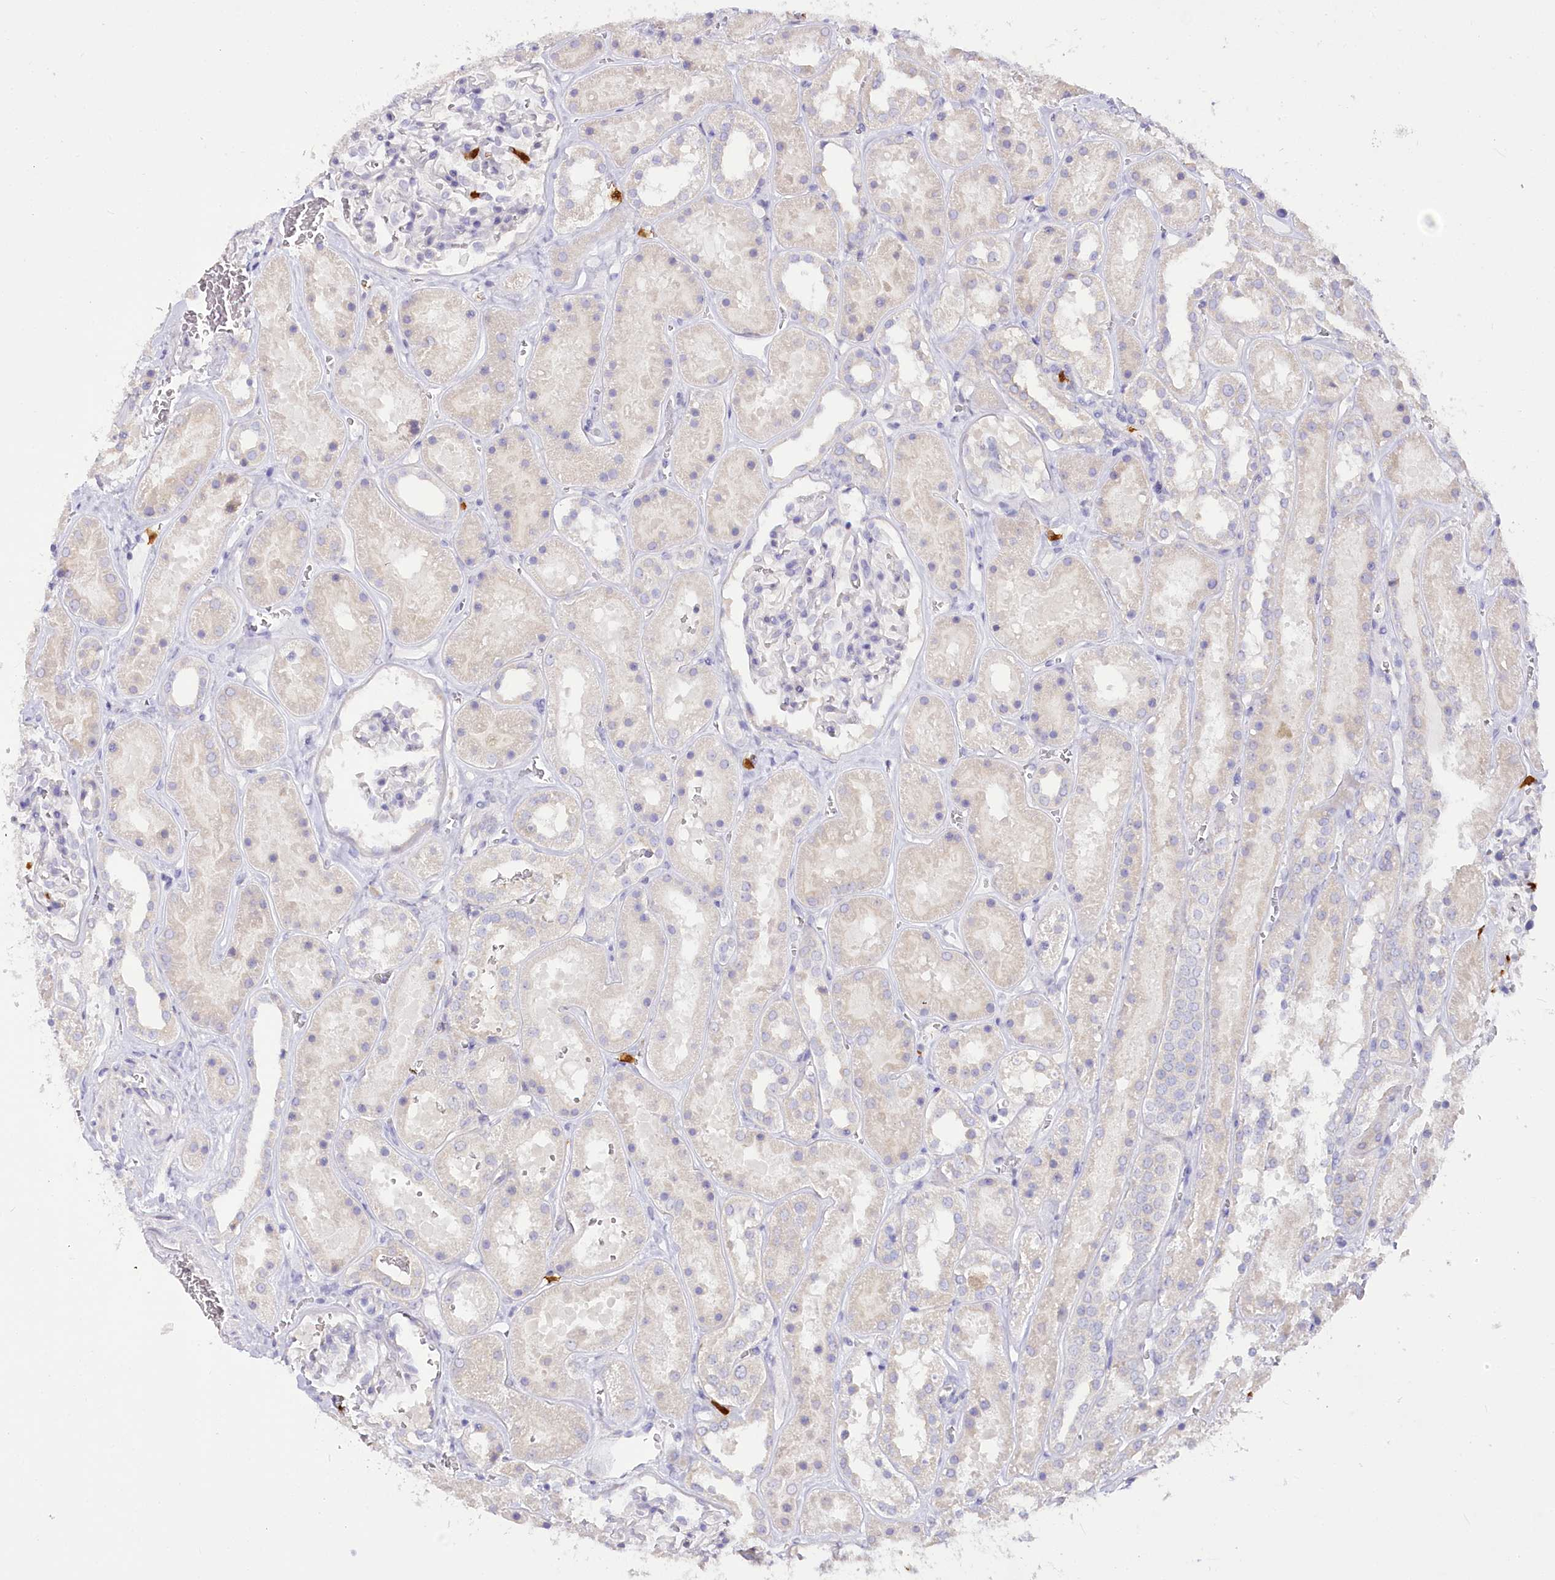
{"staining": {"intensity": "negative", "quantity": "none", "location": "none"}, "tissue": "kidney", "cell_type": "Cells in glomeruli", "image_type": "normal", "snomed": [{"axis": "morphology", "description": "Normal tissue, NOS"}, {"axis": "topography", "description": "Kidney"}], "caption": "This is a image of IHC staining of normal kidney, which shows no positivity in cells in glomeruli.", "gene": "DPYD", "patient": {"sex": "female", "age": 41}}